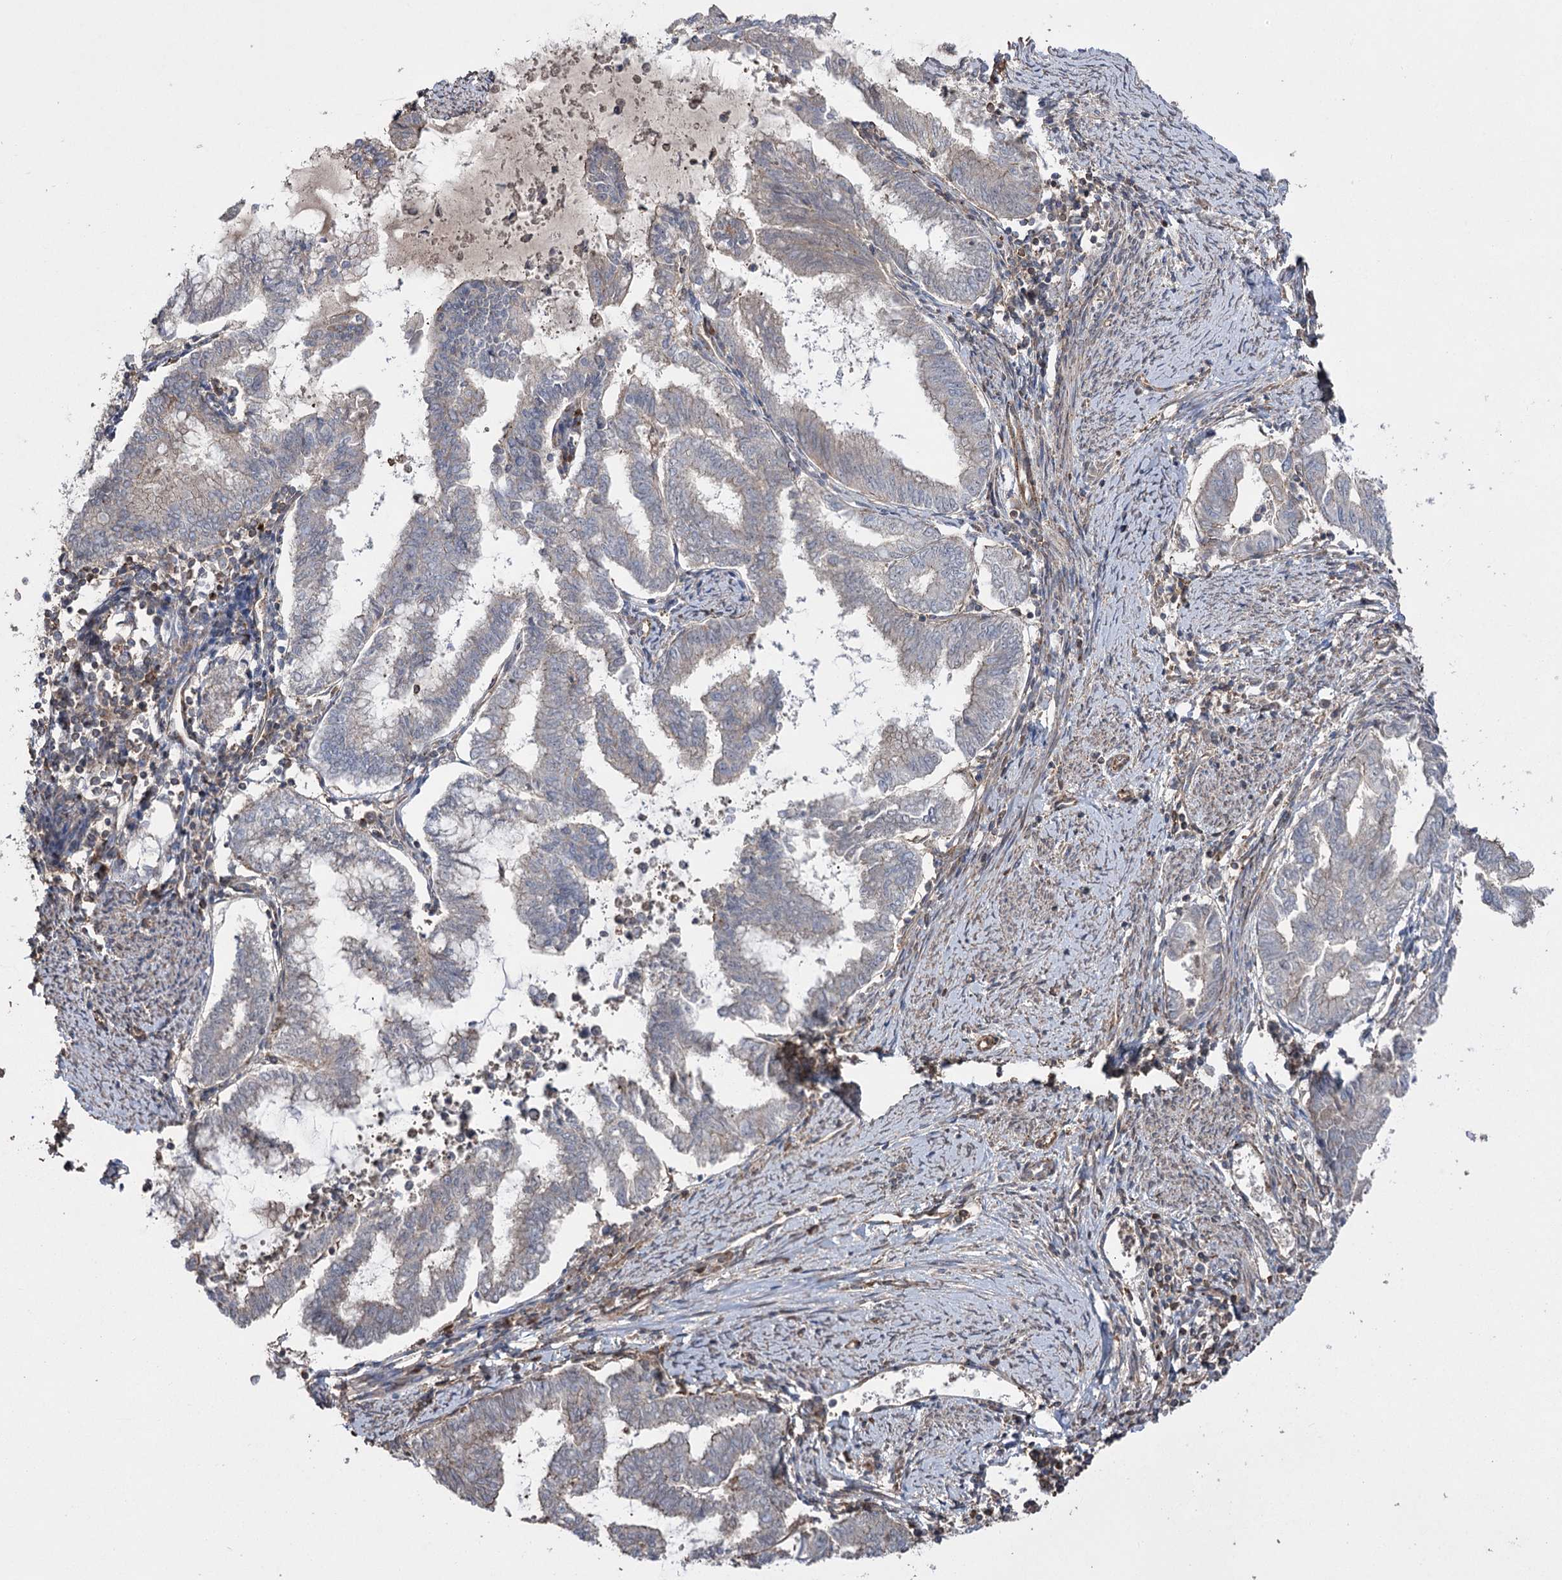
{"staining": {"intensity": "negative", "quantity": "none", "location": "none"}, "tissue": "endometrial cancer", "cell_type": "Tumor cells", "image_type": "cancer", "snomed": [{"axis": "morphology", "description": "Adenocarcinoma, NOS"}, {"axis": "topography", "description": "Endometrium"}], "caption": "The immunohistochemistry photomicrograph has no significant staining in tumor cells of endometrial adenocarcinoma tissue.", "gene": "LARS2", "patient": {"sex": "female", "age": 79}}